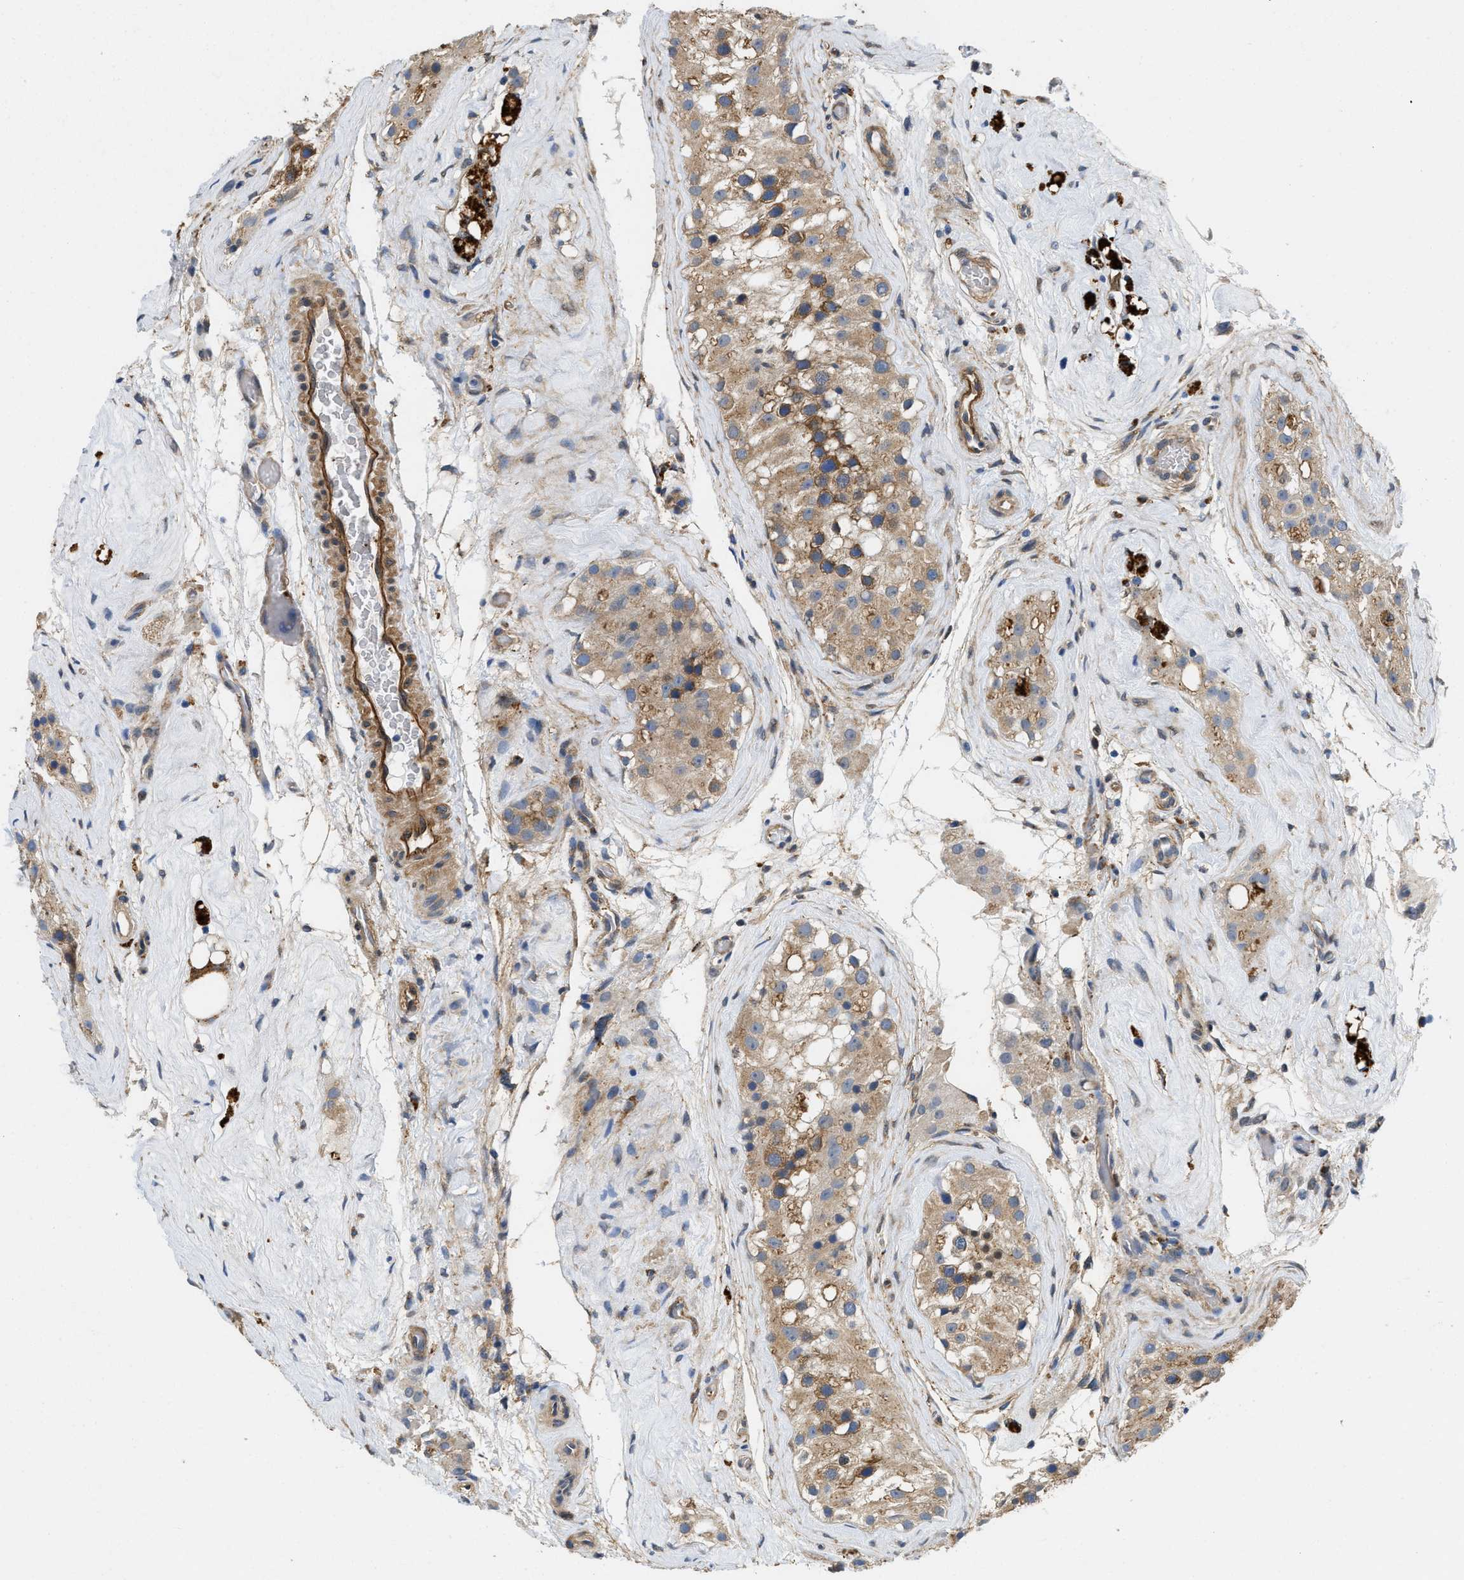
{"staining": {"intensity": "moderate", "quantity": ">75%", "location": "cytoplasmic/membranous"}, "tissue": "testis", "cell_type": "Cells in seminiferous ducts", "image_type": "normal", "snomed": [{"axis": "morphology", "description": "Normal tissue, NOS"}, {"axis": "morphology", "description": "Seminoma, NOS"}, {"axis": "topography", "description": "Testis"}], "caption": "Immunohistochemistry (IHC) image of benign human testis stained for a protein (brown), which shows medium levels of moderate cytoplasmic/membranous expression in about >75% of cells in seminiferous ducts.", "gene": "RAPH1", "patient": {"sex": "male", "age": 71}}